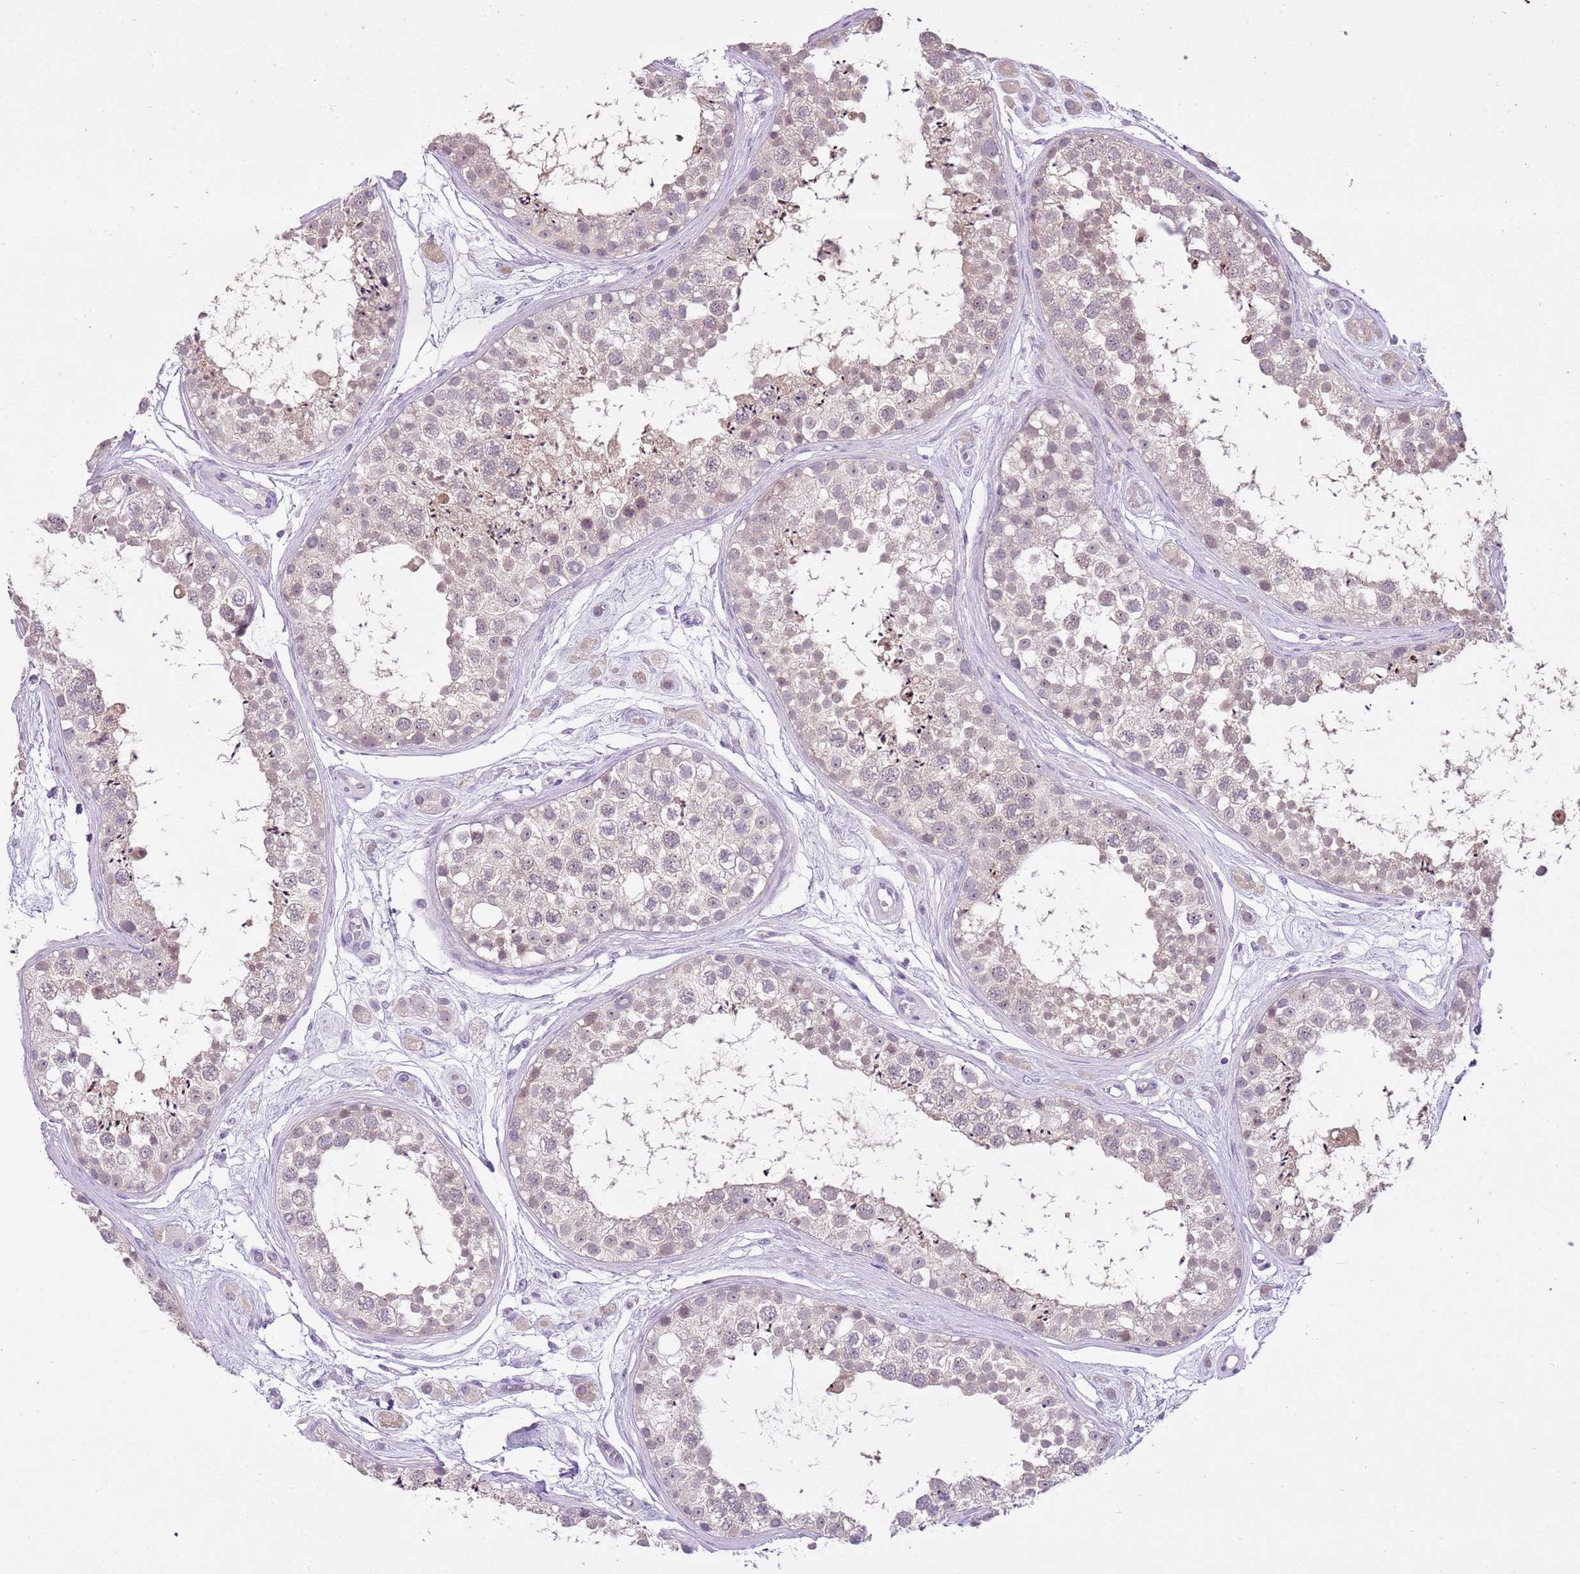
{"staining": {"intensity": "weak", "quantity": "<25%", "location": "cytoplasmic/membranous,nuclear"}, "tissue": "testis", "cell_type": "Cells in seminiferous ducts", "image_type": "normal", "snomed": [{"axis": "morphology", "description": "Normal tissue, NOS"}, {"axis": "topography", "description": "Testis"}], "caption": "The histopathology image exhibits no significant expression in cells in seminiferous ducts of testis. (Brightfield microscopy of DAB immunohistochemistry at high magnification).", "gene": "XPO7", "patient": {"sex": "male", "age": 25}}